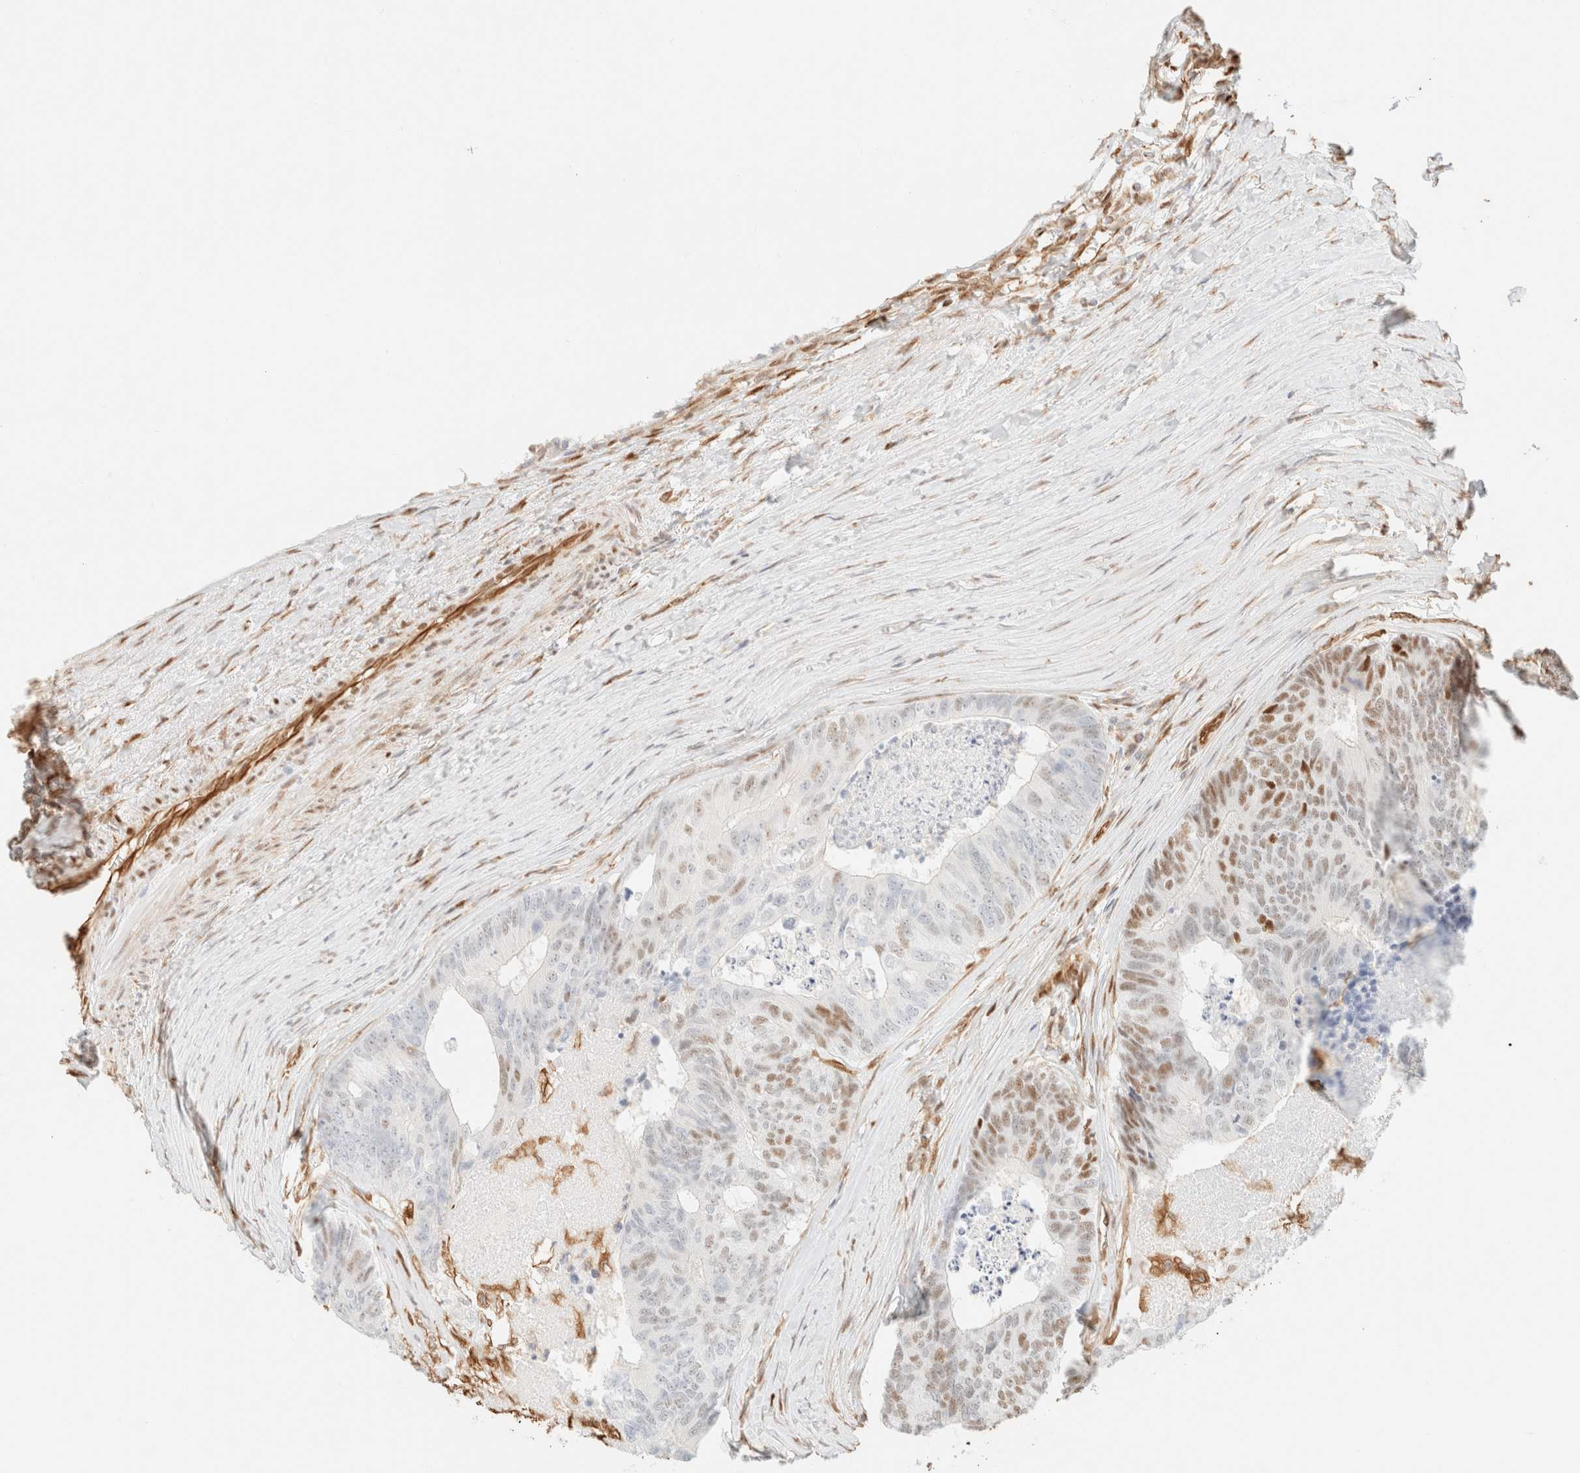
{"staining": {"intensity": "weak", "quantity": "25%-75%", "location": "nuclear"}, "tissue": "colorectal cancer", "cell_type": "Tumor cells", "image_type": "cancer", "snomed": [{"axis": "morphology", "description": "Adenocarcinoma, NOS"}, {"axis": "topography", "description": "Colon"}], "caption": "Protein staining of colorectal cancer tissue demonstrates weak nuclear expression in approximately 25%-75% of tumor cells. (IHC, brightfield microscopy, high magnification).", "gene": "ZSCAN18", "patient": {"sex": "female", "age": 67}}